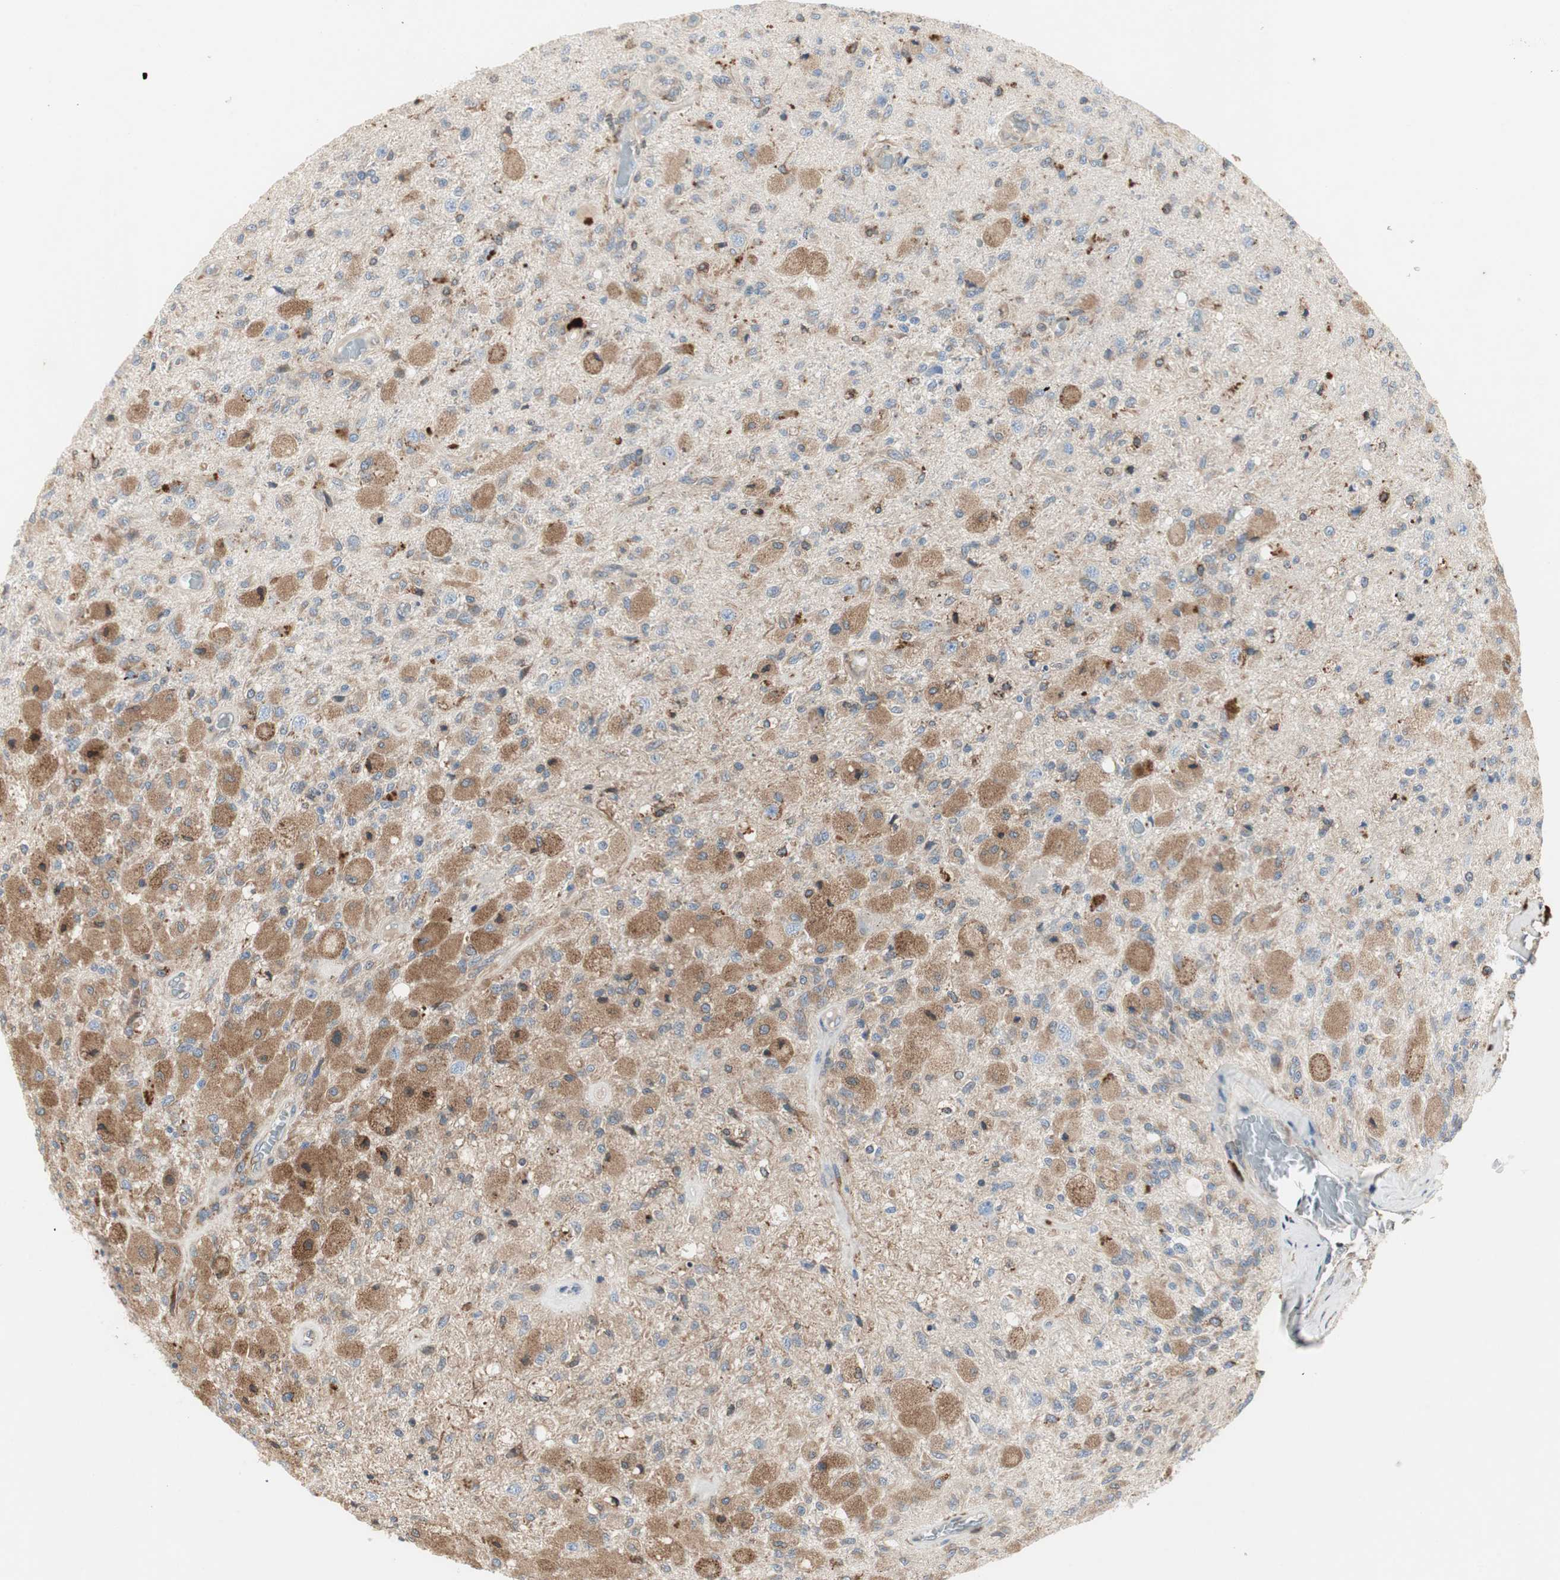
{"staining": {"intensity": "moderate", "quantity": ">75%", "location": "cytoplasmic/membranous"}, "tissue": "glioma", "cell_type": "Tumor cells", "image_type": "cancer", "snomed": [{"axis": "morphology", "description": "Normal tissue, NOS"}, {"axis": "morphology", "description": "Glioma, malignant, High grade"}, {"axis": "topography", "description": "Cerebral cortex"}], "caption": "This is a photomicrograph of IHC staining of glioma, which shows moderate expression in the cytoplasmic/membranous of tumor cells.", "gene": "H6PD", "patient": {"sex": "male", "age": 77}}